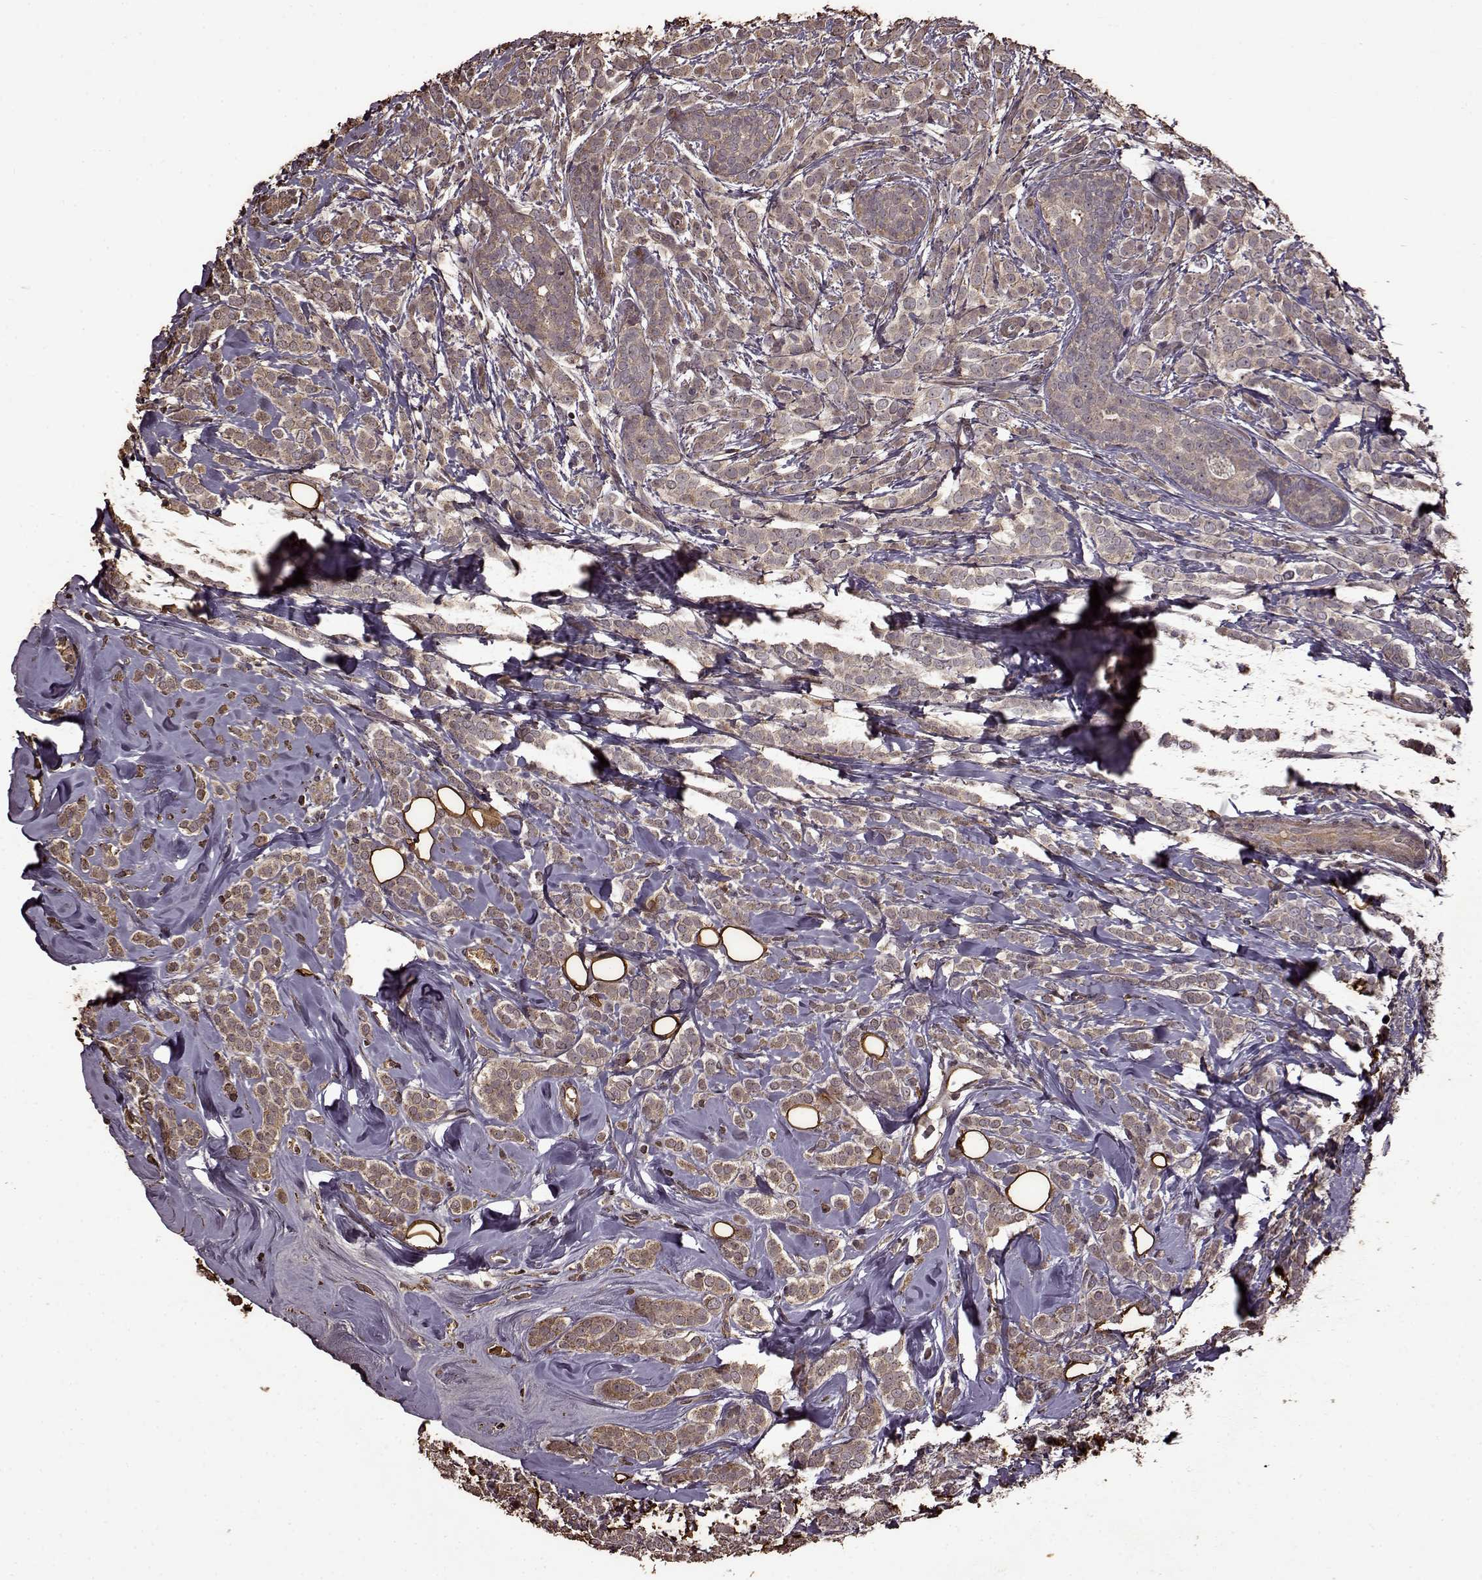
{"staining": {"intensity": "weak", "quantity": ">75%", "location": "cytoplasmic/membranous"}, "tissue": "breast cancer", "cell_type": "Tumor cells", "image_type": "cancer", "snomed": [{"axis": "morphology", "description": "Lobular carcinoma"}, {"axis": "topography", "description": "Breast"}], "caption": "Protein expression analysis of breast cancer demonstrates weak cytoplasmic/membranous staining in about >75% of tumor cells.", "gene": "FBXW11", "patient": {"sex": "female", "age": 49}}